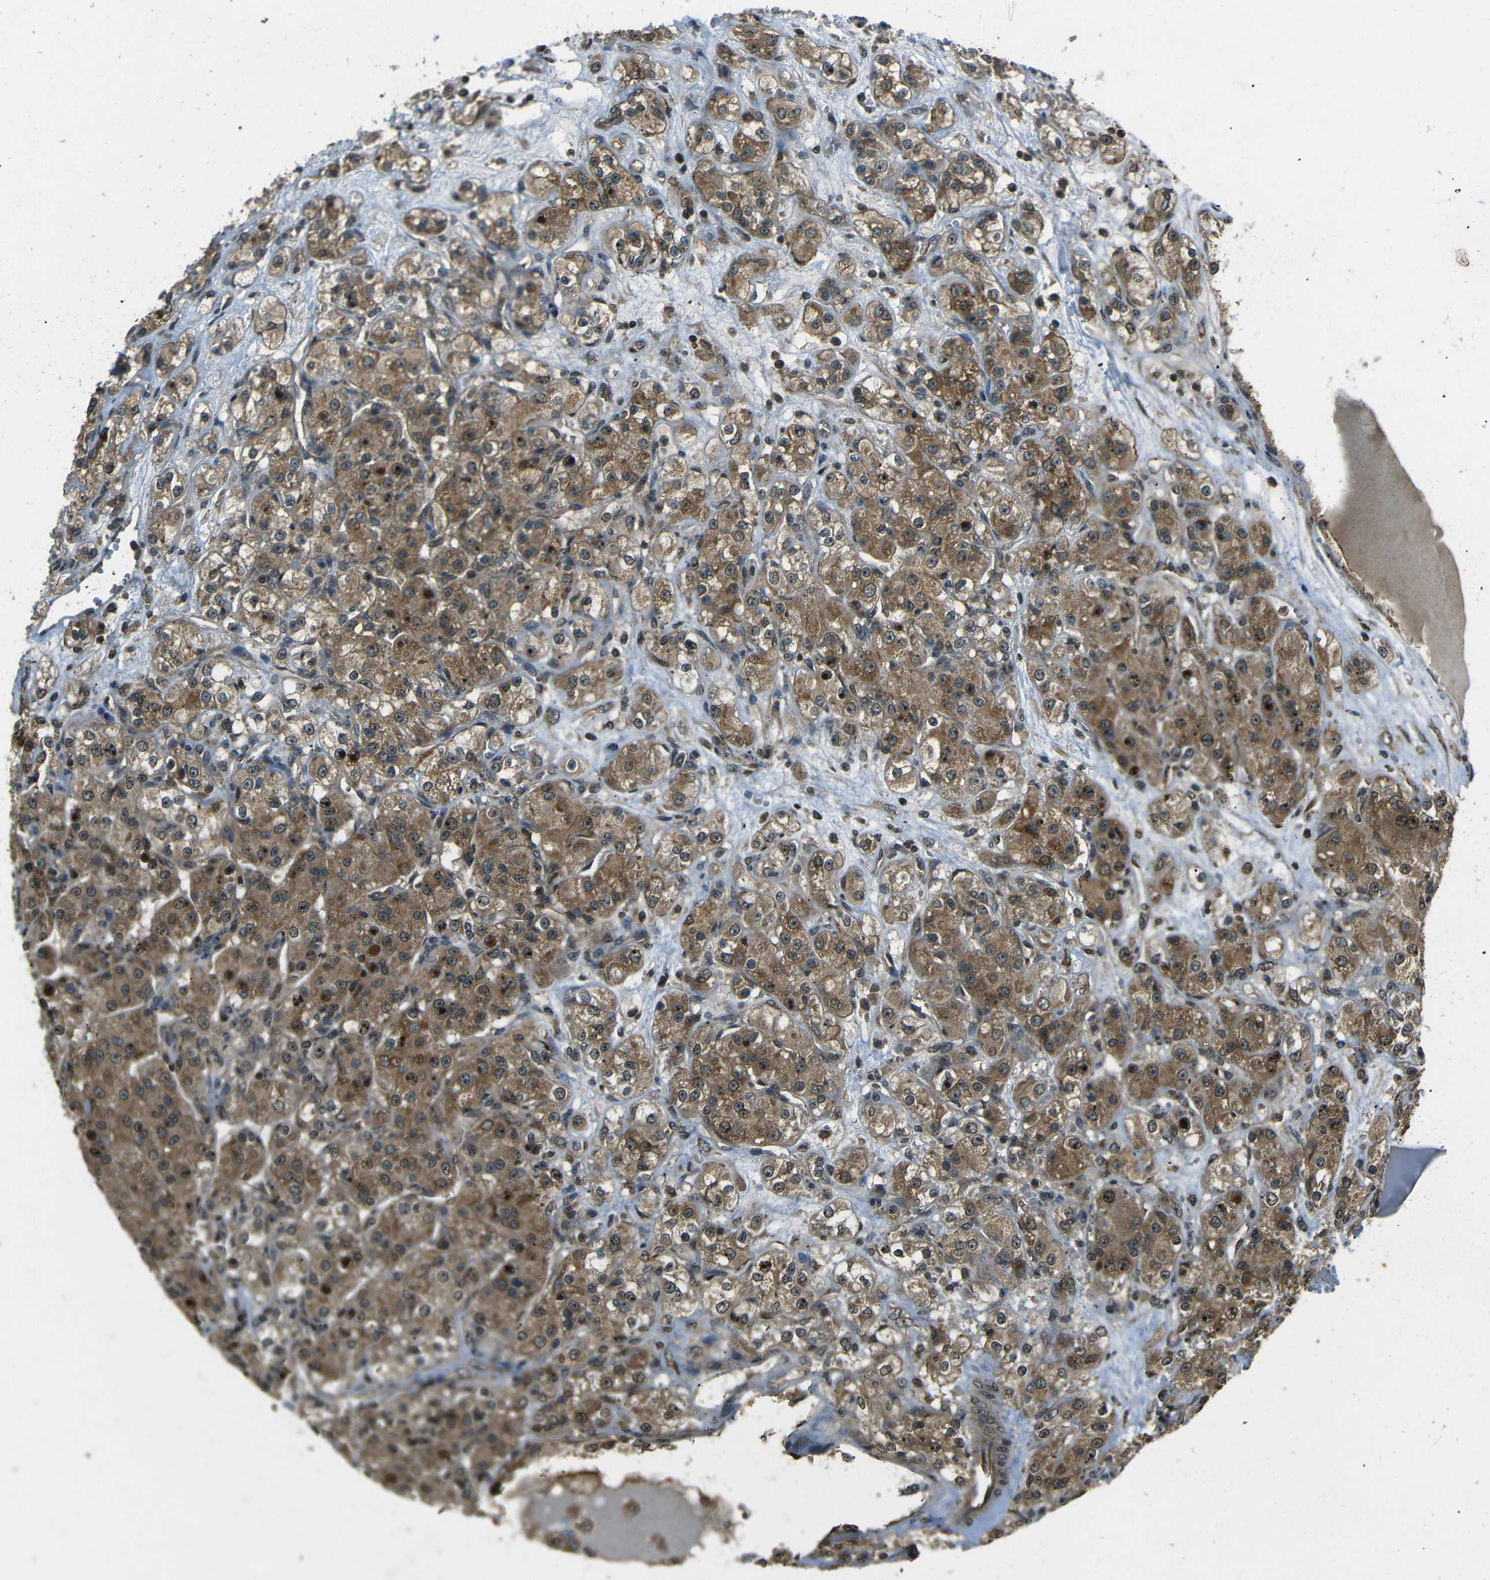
{"staining": {"intensity": "moderate", "quantity": ">75%", "location": "cytoplasmic/membranous,nuclear"}, "tissue": "renal cancer", "cell_type": "Tumor cells", "image_type": "cancer", "snomed": [{"axis": "morphology", "description": "Normal tissue, NOS"}, {"axis": "morphology", "description": "Adenocarcinoma, NOS"}, {"axis": "topography", "description": "Kidney"}], "caption": "The photomicrograph shows a brown stain indicating the presence of a protein in the cytoplasmic/membranous and nuclear of tumor cells in renal adenocarcinoma. The staining is performed using DAB brown chromogen to label protein expression. The nuclei are counter-stained blue using hematoxylin.", "gene": "PLK2", "patient": {"sex": "male", "age": 61}}